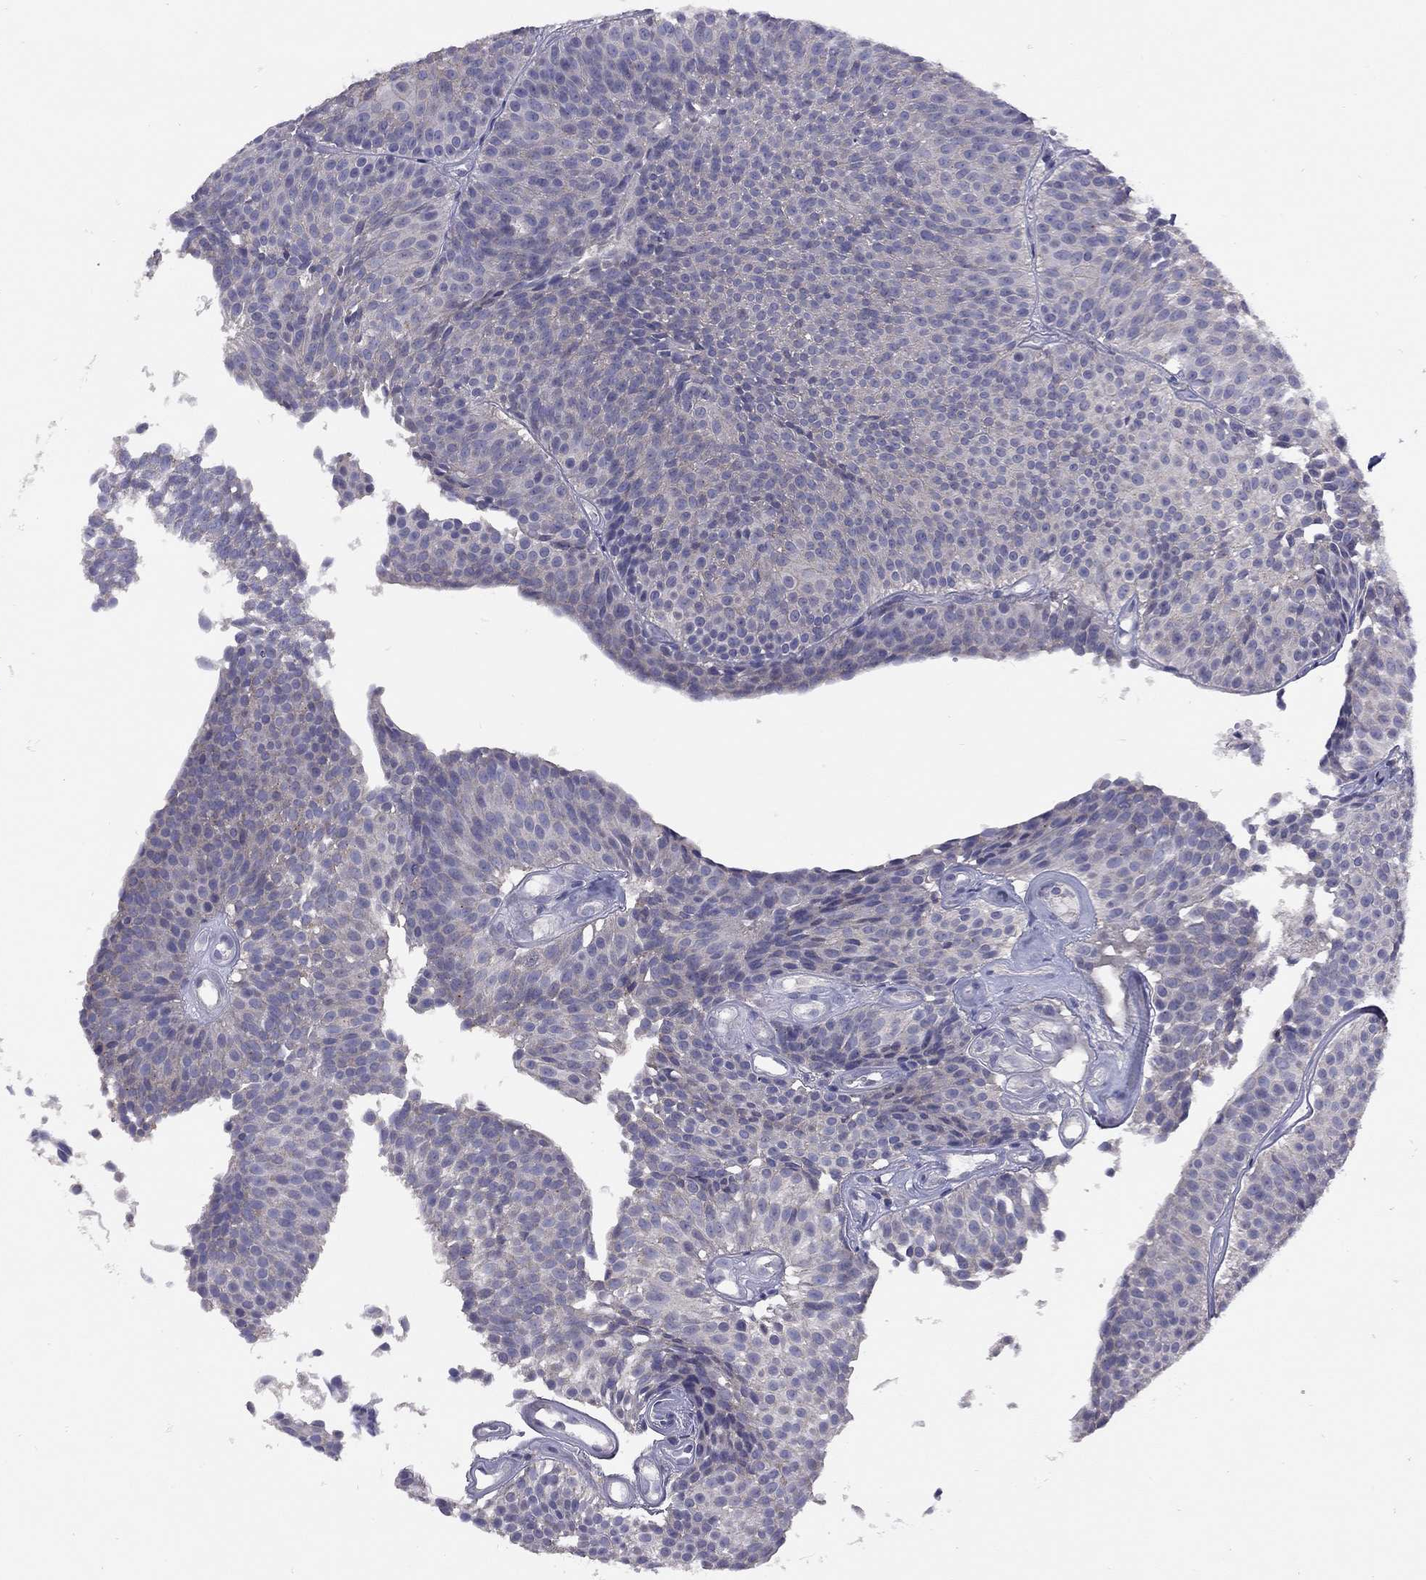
{"staining": {"intensity": "negative", "quantity": "none", "location": "none"}, "tissue": "urothelial cancer", "cell_type": "Tumor cells", "image_type": "cancer", "snomed": [{"axis": "morphology", "description": "Urothelial carcinoma, Low grade"}, {"axis": "topography", "description": "Urinary bladder"}], "caption": "Tumor cells show no significant protein staining in urothelial cancer. (Stains: DAB (3,3'-diaminobenzidine) immunohistochemistry (IHC) with hematoxylin counter stain, Microscopy: brightfield microscopy at high magnification).", "gene": "RTP5", "patient": {"sex": "male", "age": 63}}